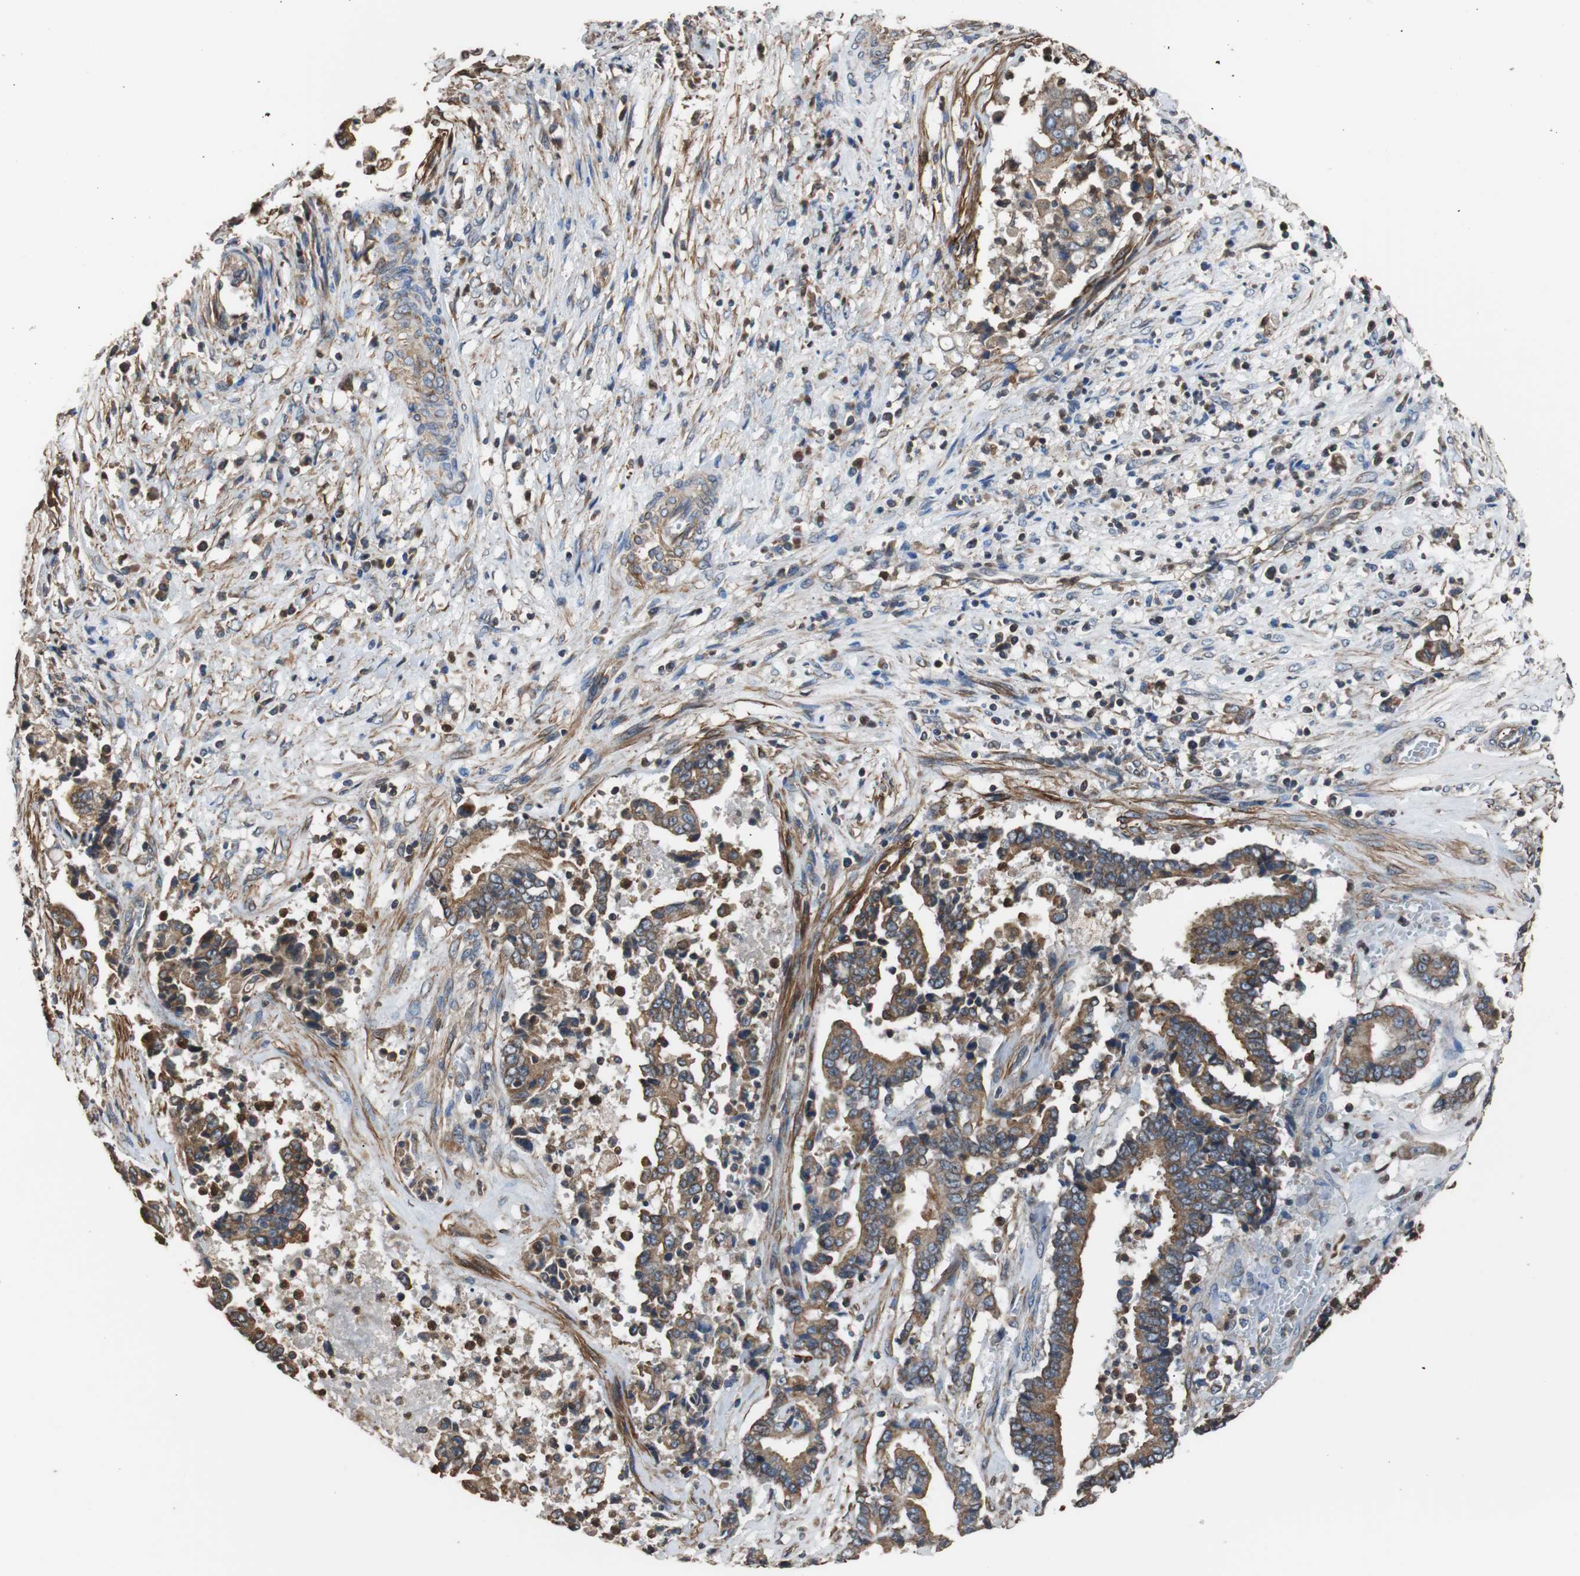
{"staining": {"intensity": "moderate", "quantity": ">75%", "location": "cytoplasmic/membranous"}, "tissue": "liver cancer", "cell_type": "Tumor cells", "image_type": "cancer", "snomed": [{"axis": "morphology", "description": "Cholangiocarcinoma"}, {"axis": "topography", "description": "Liver"}], "caption": "Protein analysis of liver cancer (cholangiocarcinoma) tissue demonstrates moderate cytoplasmic/membranous positivity in approximately >75% of tumor cells.", "gene": "PITRM1", "patient": {"sex": "male", "age": 57}}